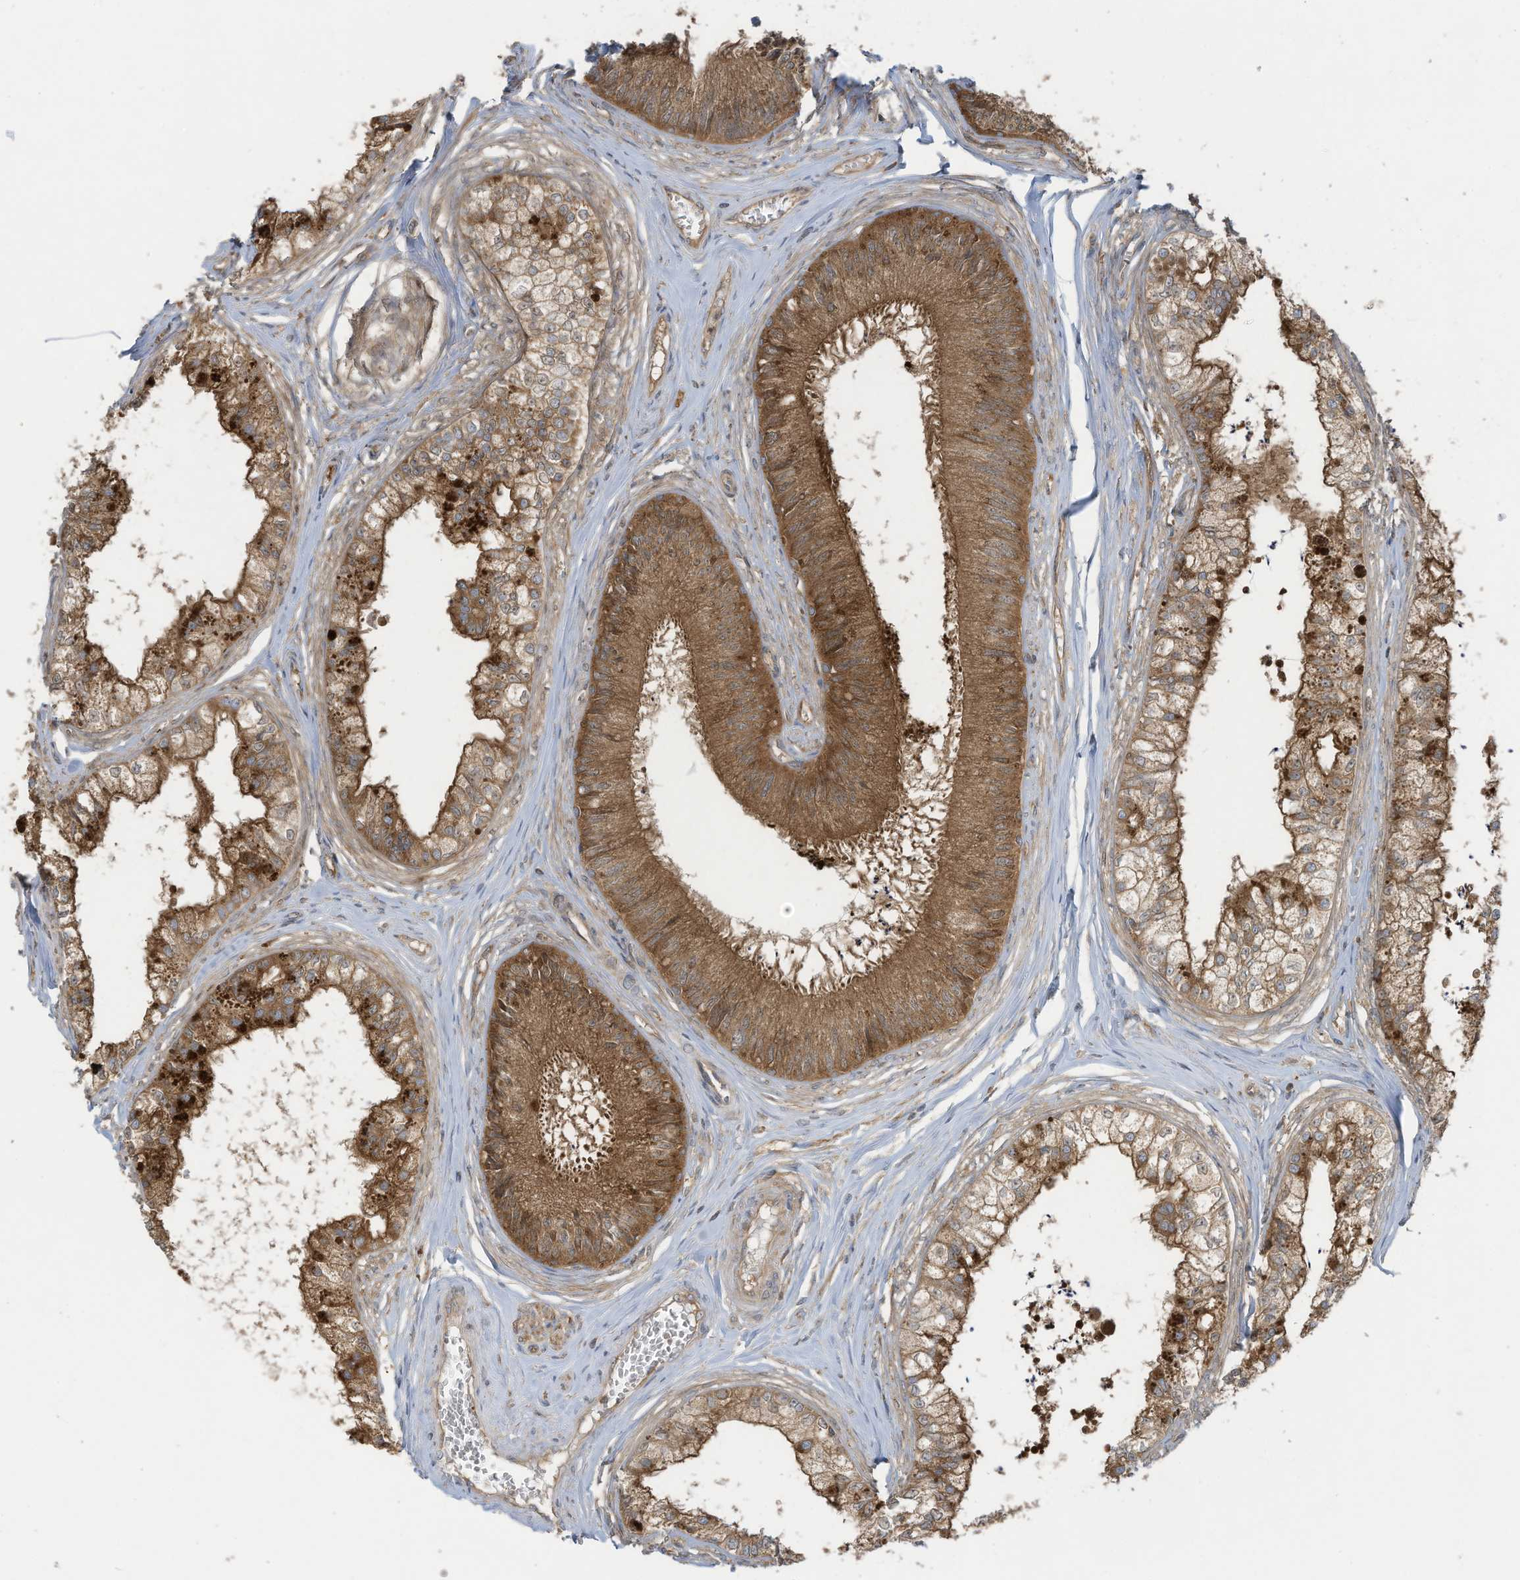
{"staining": {"intensity": "strong", "quantity": ">75%", "location": "cytoplasmic/membranous"}, "tissue": "epididymis", "cell_type": "Glandular cells", "image_type": "normal", "snomed": [{"axis": "morphology", "description": "Normal tissue, NOS"}, {"axis": "topography", "description": "Epididymis"}], "caption": "IHC staining of normal epididymis, which shows high levels of strong cytoplasmic/membranous positivity in about >75% of glandular cells indicating strong cytoplasmic/membranous protein expression. The staining was performed using DAB (3,3'-diaminobenzidine) (brown) for protein detection and nuclei were counterstained in hematoxylin (blue).", "gene": "OLA1", "patient": {"sex": "male", "age": 79}}